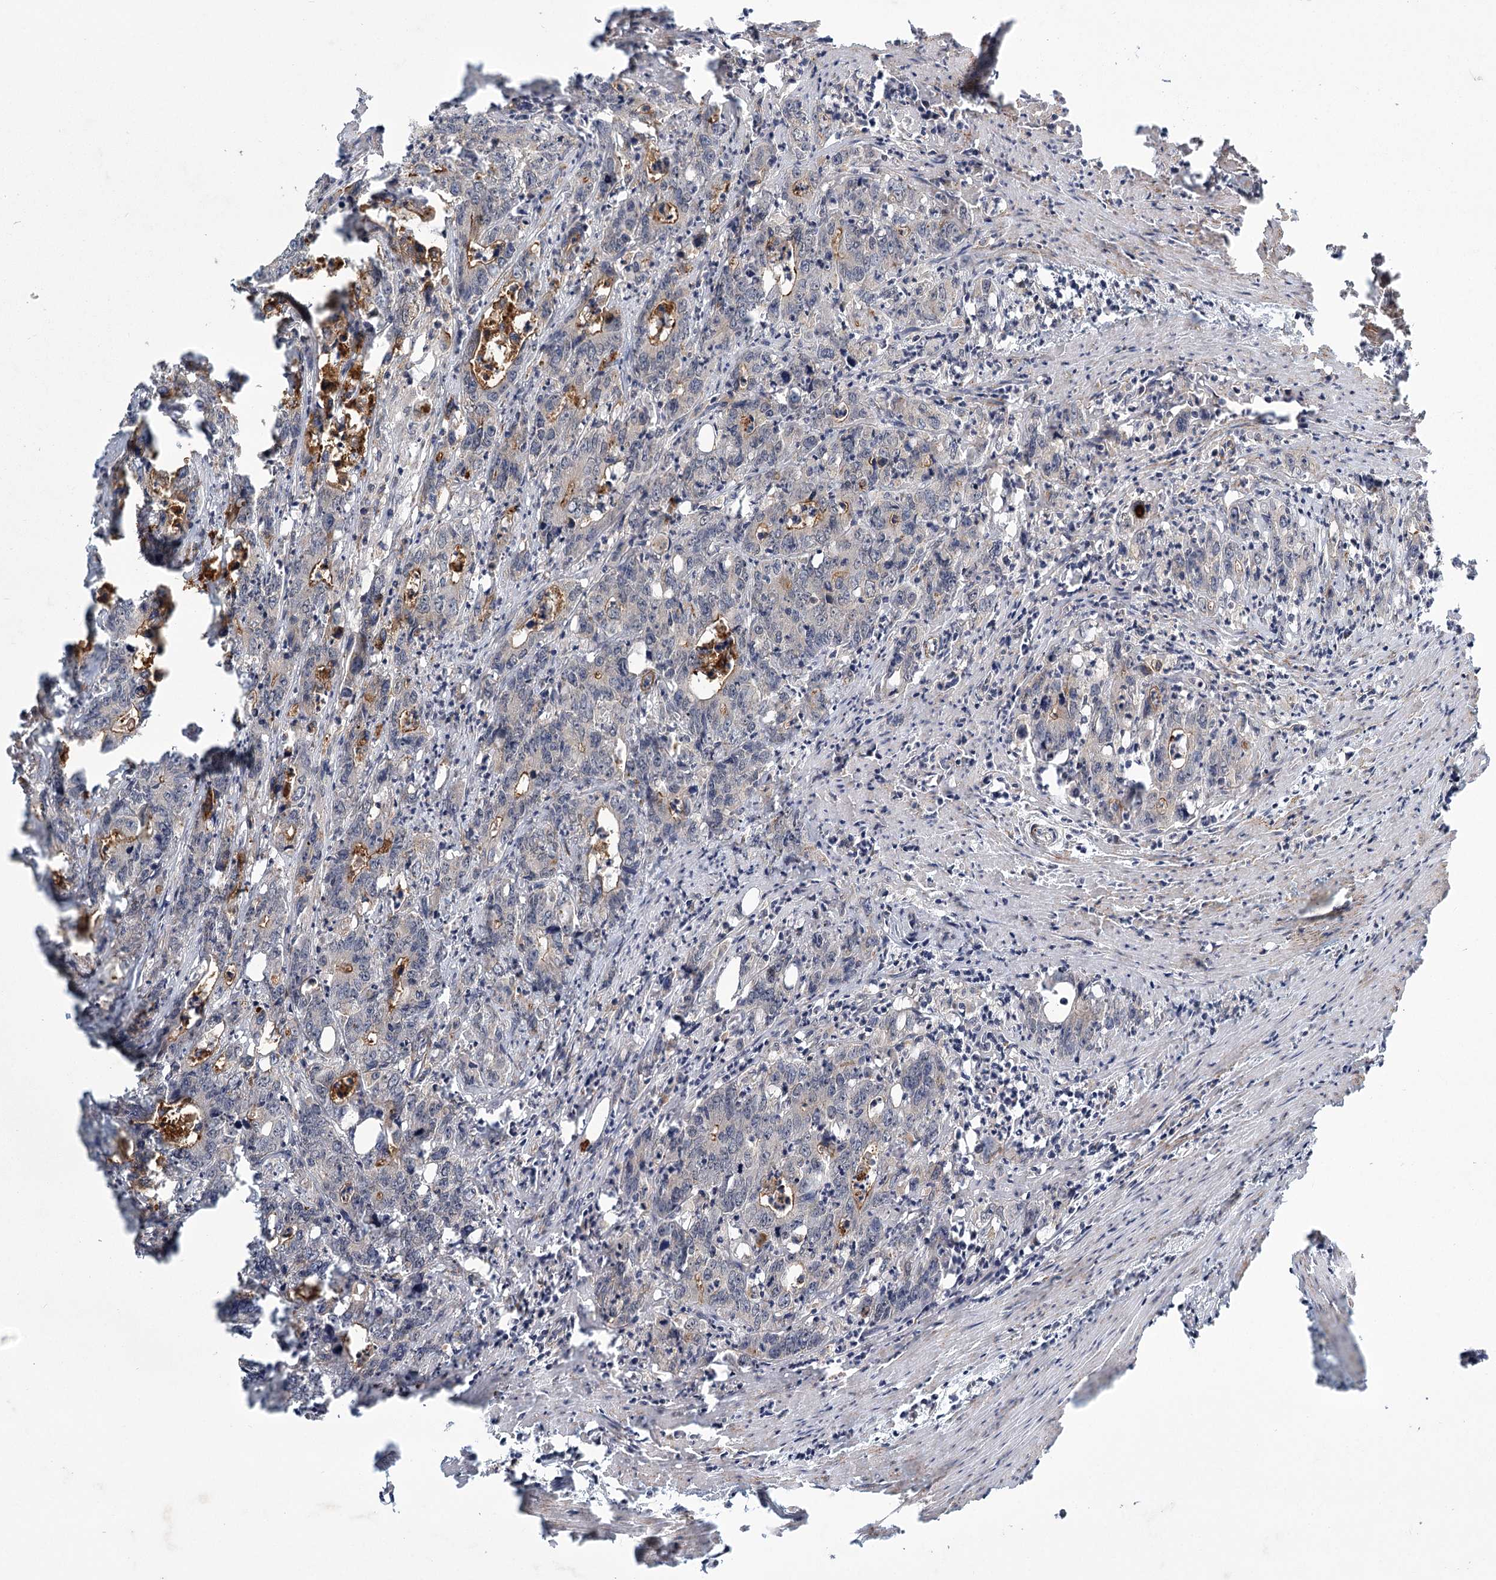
{"staining": {"intensity": "moderate", "quantity": "<25%", "location": "cytoplasmic/membranous"}, "tissue": "colorectal cancer", "cell_type": "Tumor cells", "image_type": "cancer", "snomed": [{"axis": "morphology", "description": "Adenocarcinoma, NOS"}, {"axis": "topography", "description": "Colon"}], "caption": "The image exhibits immunohistochemical staining of colorectal adenocarcinoma. There is moderate cytoplasmic/membranous staining is appreciated in approximately <25% of tumor cells.", "gene": "MEPE", "patient": {"sex": "female", "age": 75}}